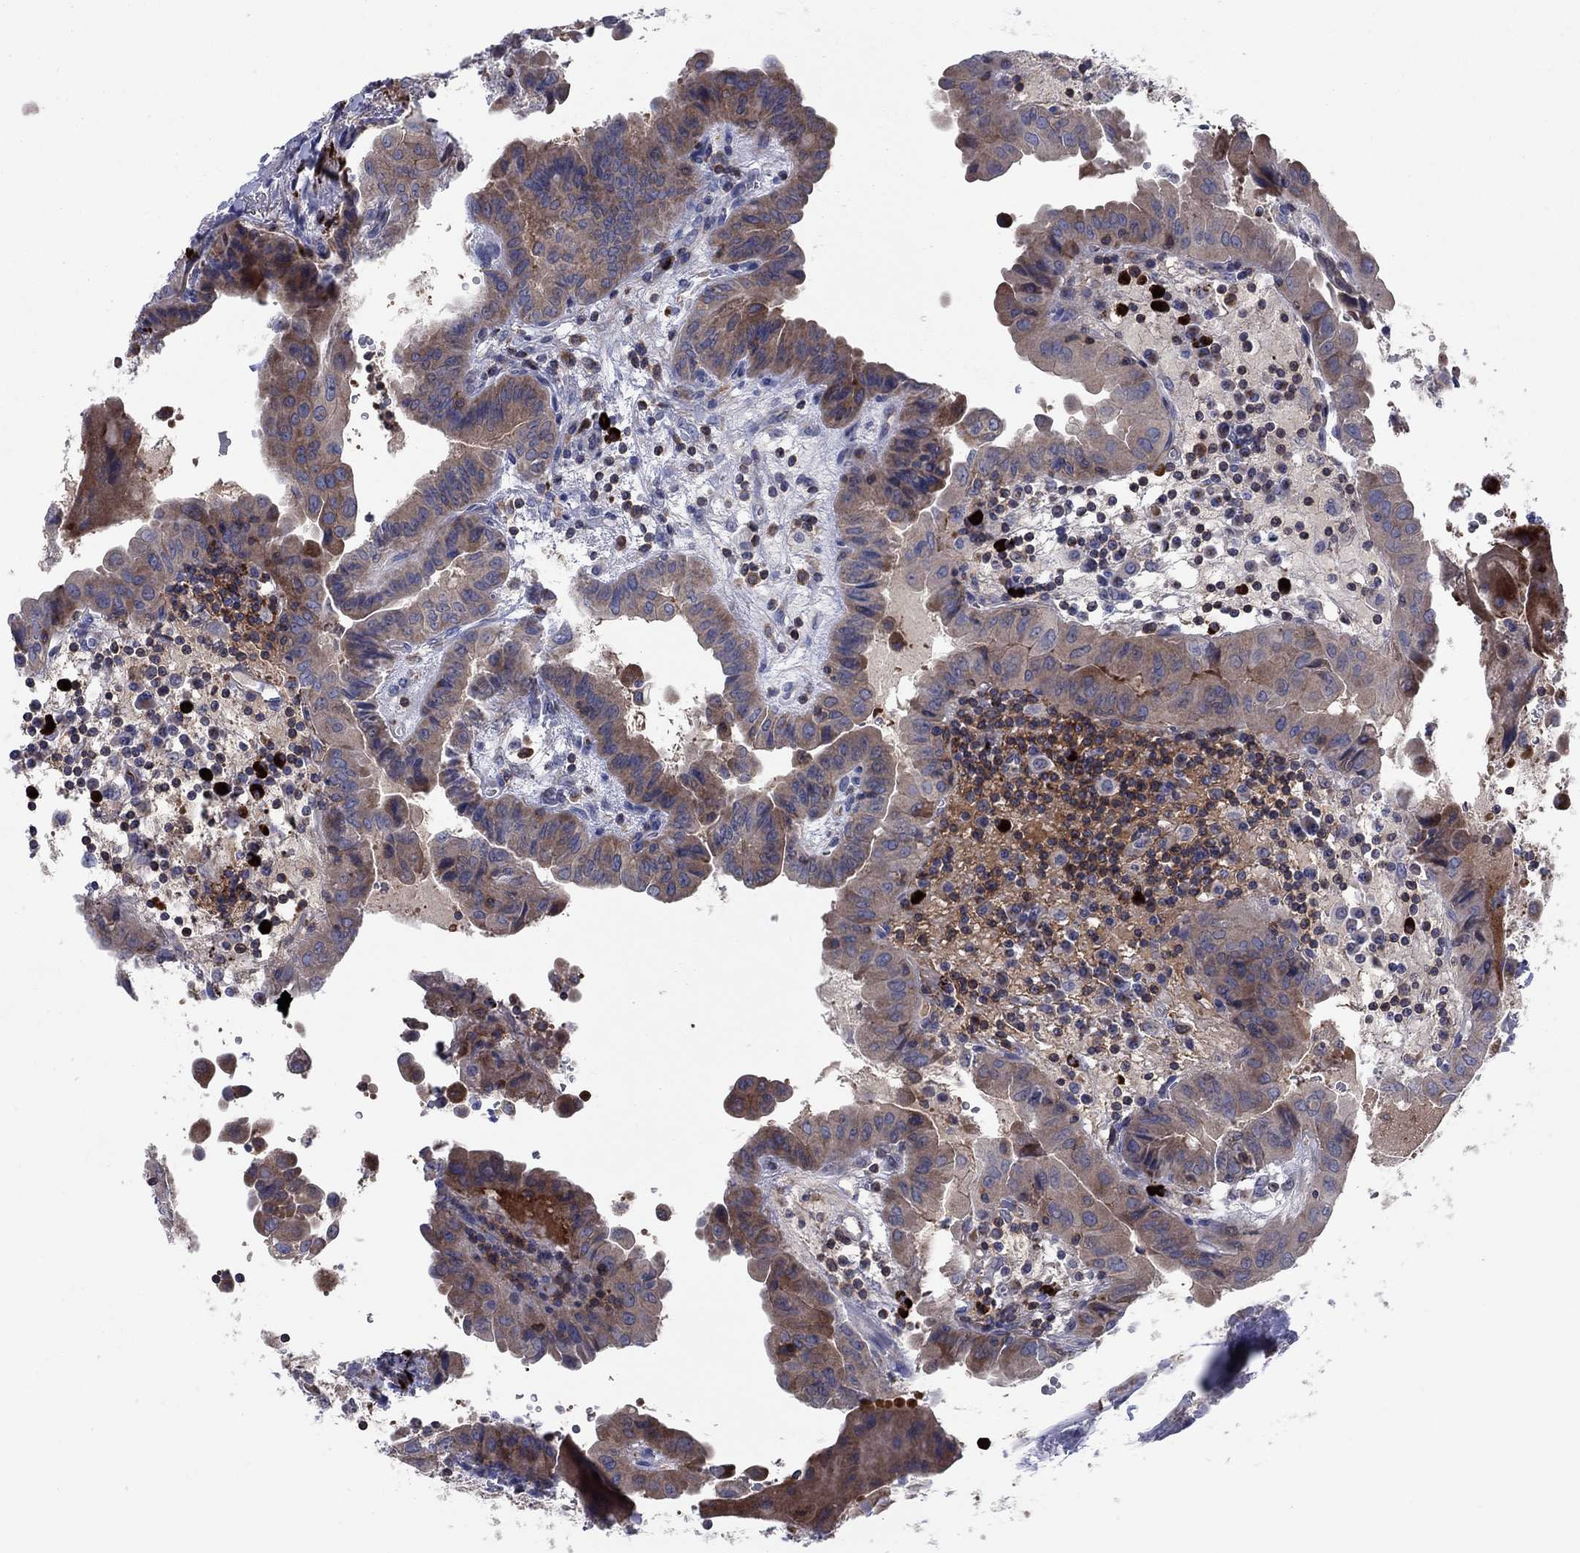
{"staining": {"intensity": "moderate", "quantity": ">75%", "location": "cytoplasmic/membranous"}, "tissue": "thyroid cancer", "cell_type": "Tumor cells", "image_type": "cancer", "snomed": [{"axis": "morphology", "description": "Papillary adenocarcinoma, NOS"}, {"axis": "topography", "description": "Thyroid gland"}], "caption": "This image shows thyroid papillary adenocarcinoma stained with immunohistochemistry to label a protein in brown. The cytoplasmic/membranous of tumor cells show moderate positivity for the protein. Nuclei are counter-stained blue.", "gene": "PVR", "patient": {"sex": "female", "age": 37}}